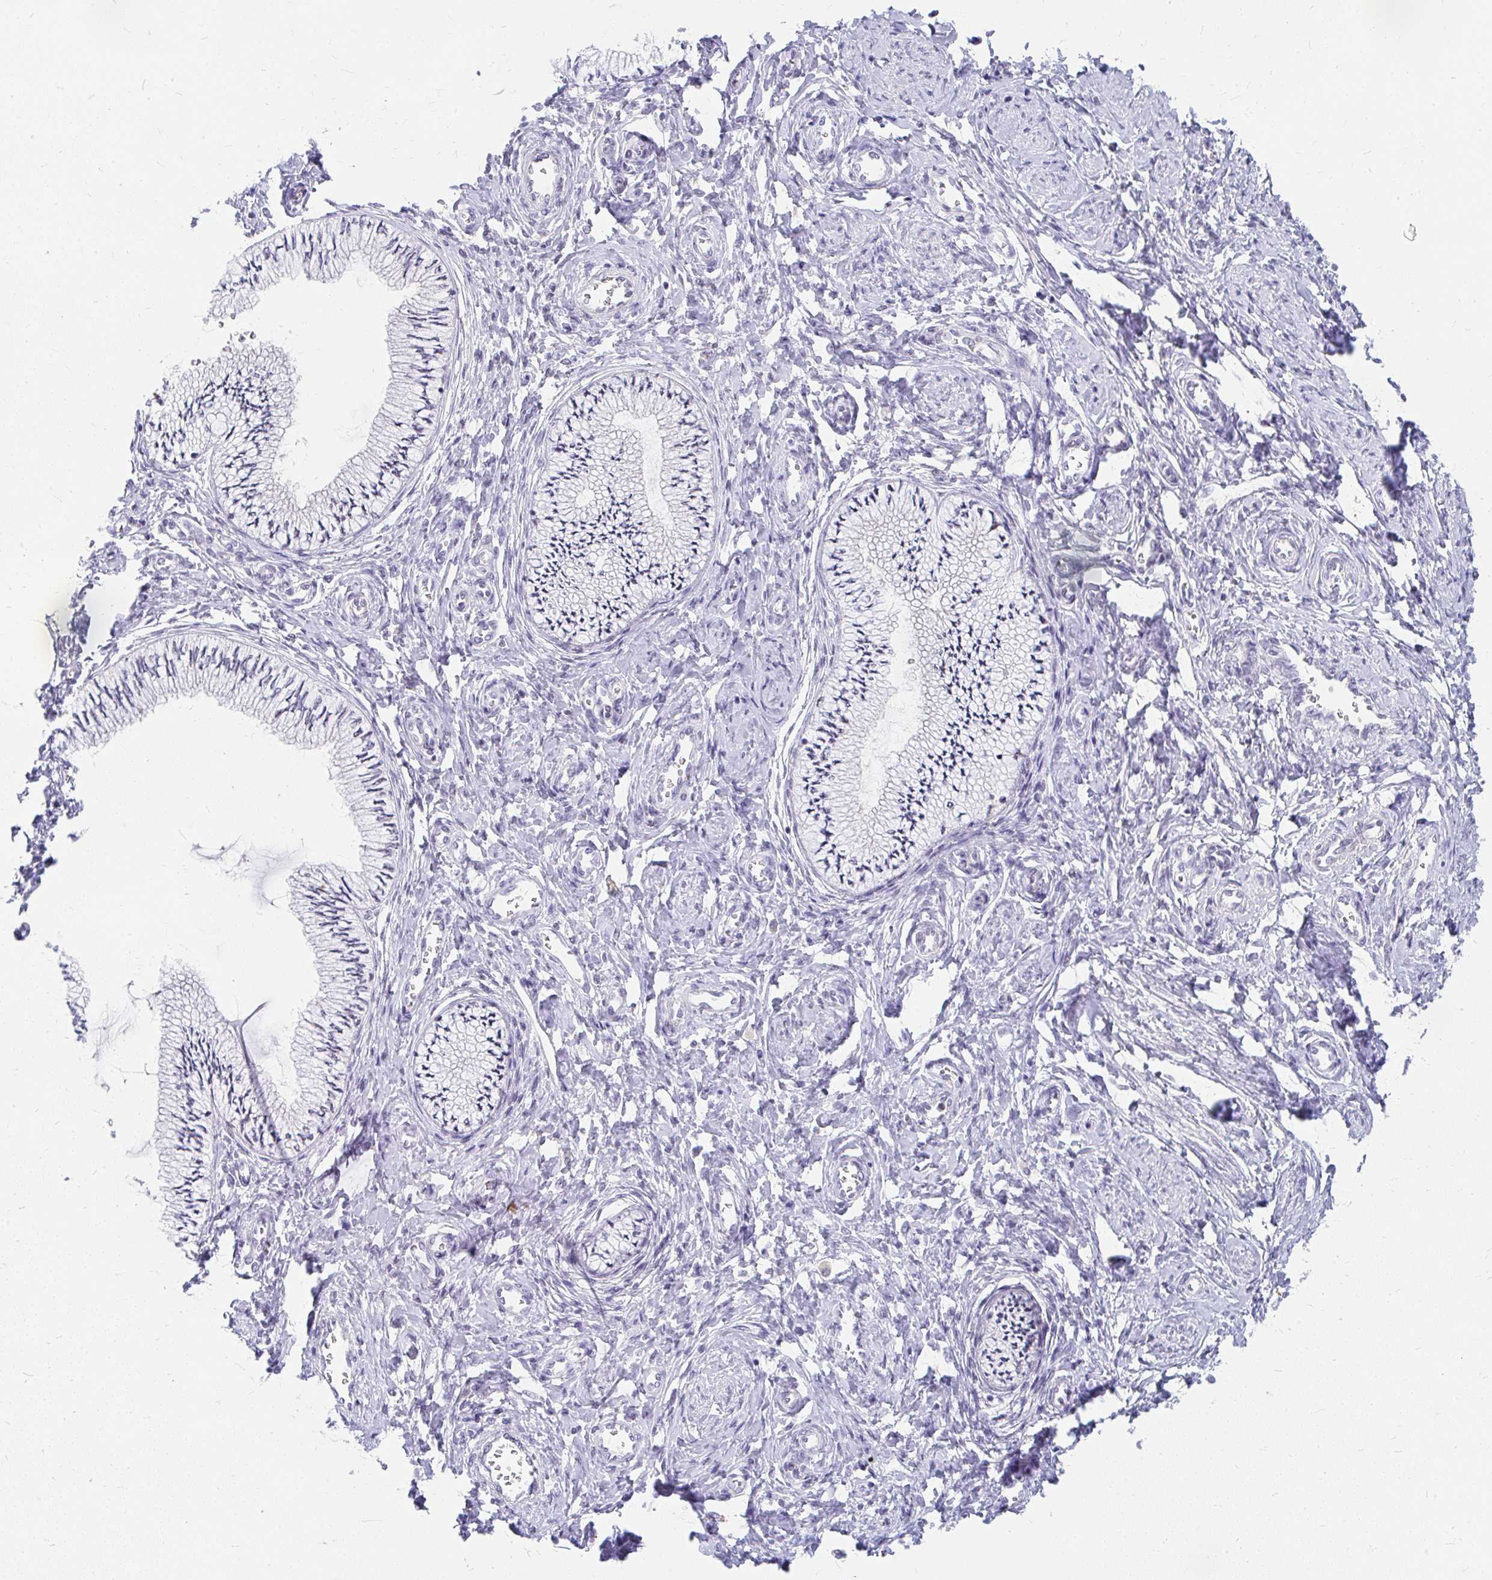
{"staining": {"intensity": "weak", "quantity": "25%-75%", "location": "nuclear"}, "tissue": "cervix", "cell_type": "Glandular cells", "image_type": "normal", "snomed": [{"axis": "morphology", "description": "Normal tissue, NOS"}, {"axis": "topography", "description": "Cervix"}], "caption": "IHC of benign cervix shows low levels of weak nuclear expression in about 25%-75% of glandular cells.", "gene": "GTF2H1", "patient": {"sex": "female", "age": 24}}